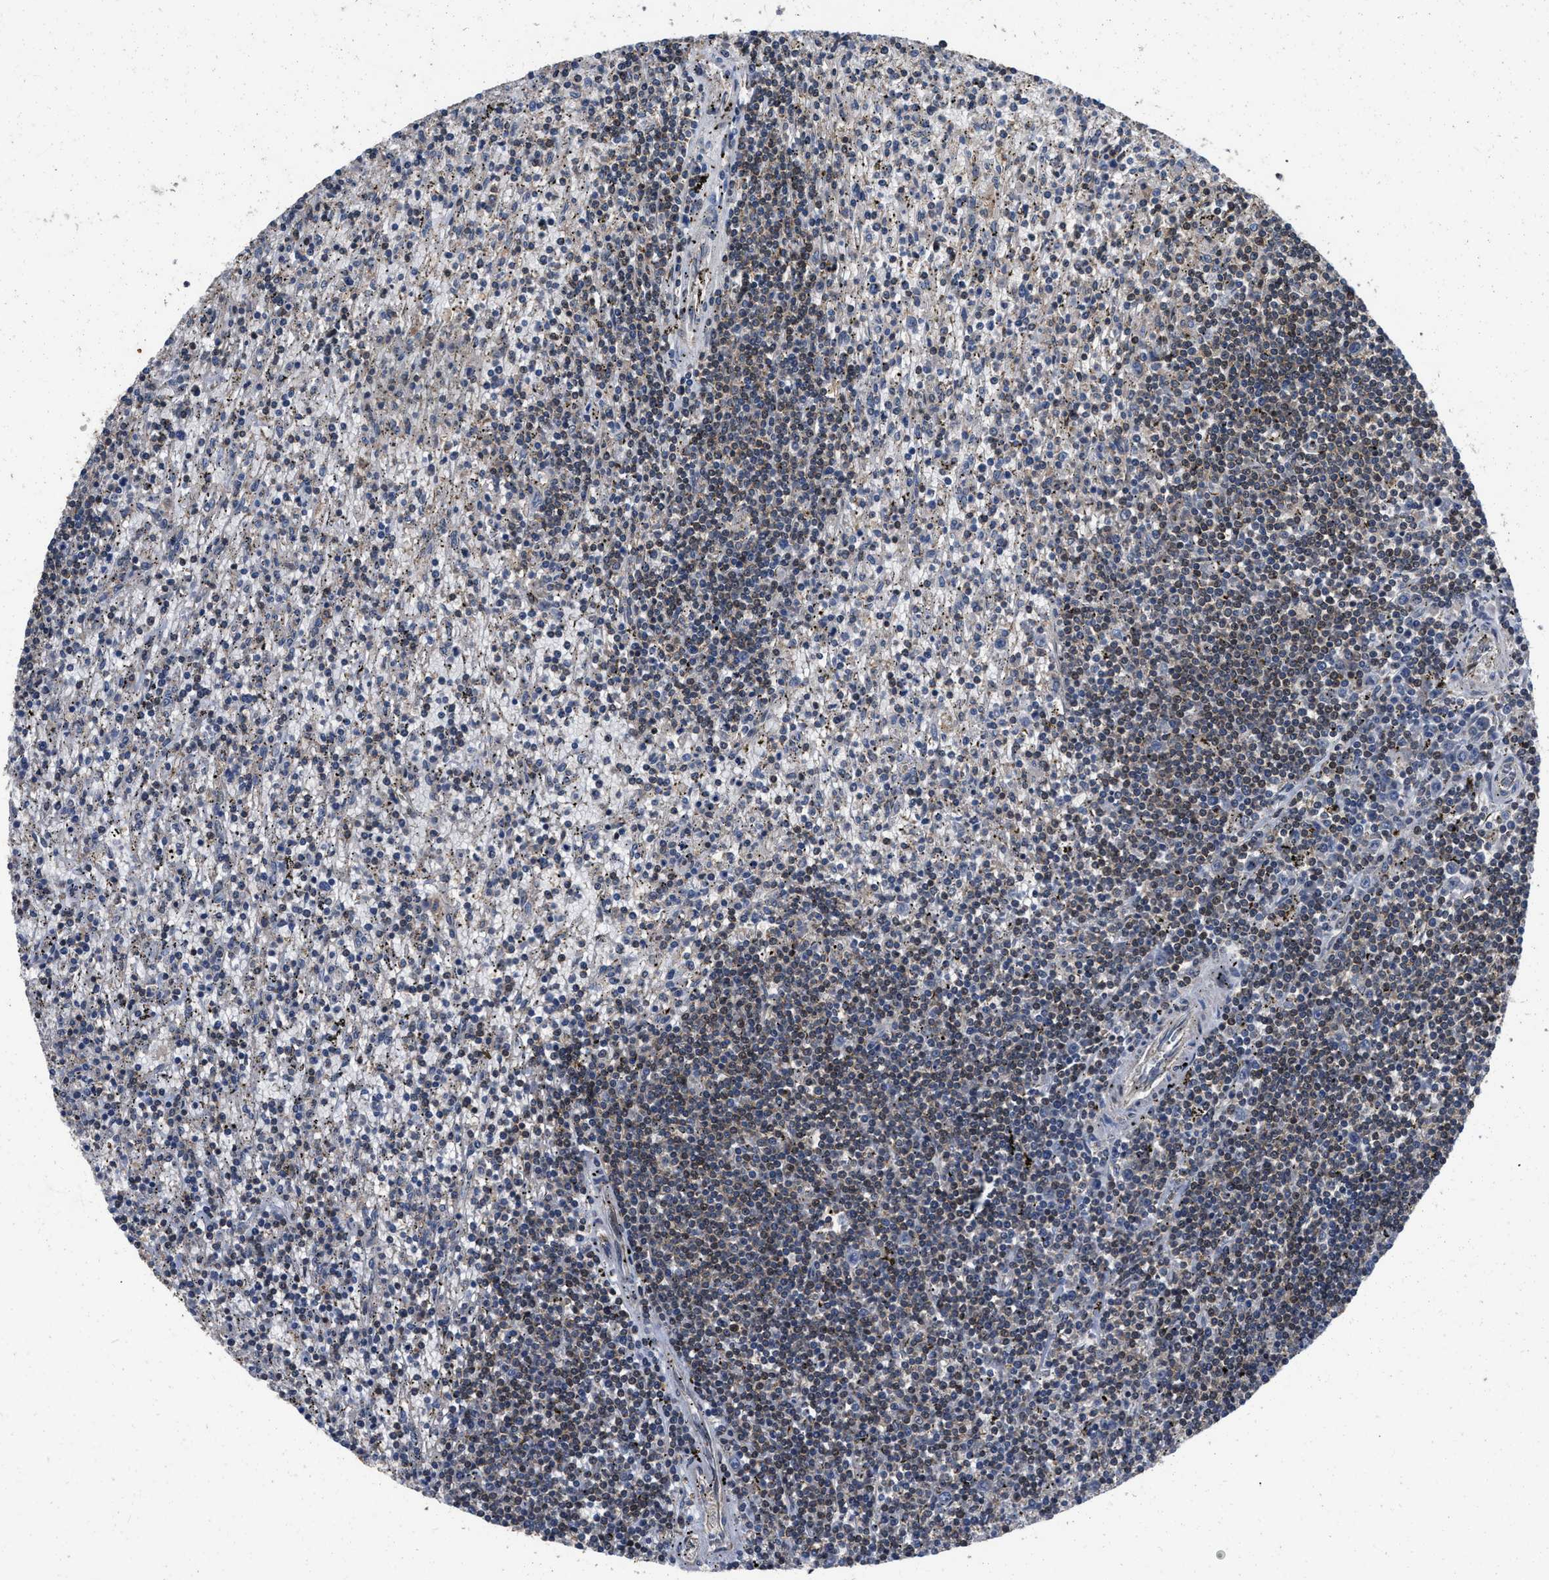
{"staining": {"intensity": "weak", "quantity": "<25%", "location": "cytoplasmic/membranous"}, "tissue": "lymphoma", "cell_type": "Tumor cells", "image_type": "cancer", "snomed": [{"axis": "morphology", "description": "Malignant lymphoma, non-Hodgkin's type, Low grade"}, {"axis": "topography", "description": "Spleen"}], "caption": "This is an immunohistochemistry (IHC) photomicrograph of human low-grade malignant lymphoma, non-Hodgkin's type. There is no positivity in tumor cells.", "gene": "PRDM14", "patient": {"sex": "male", "age": 76}}